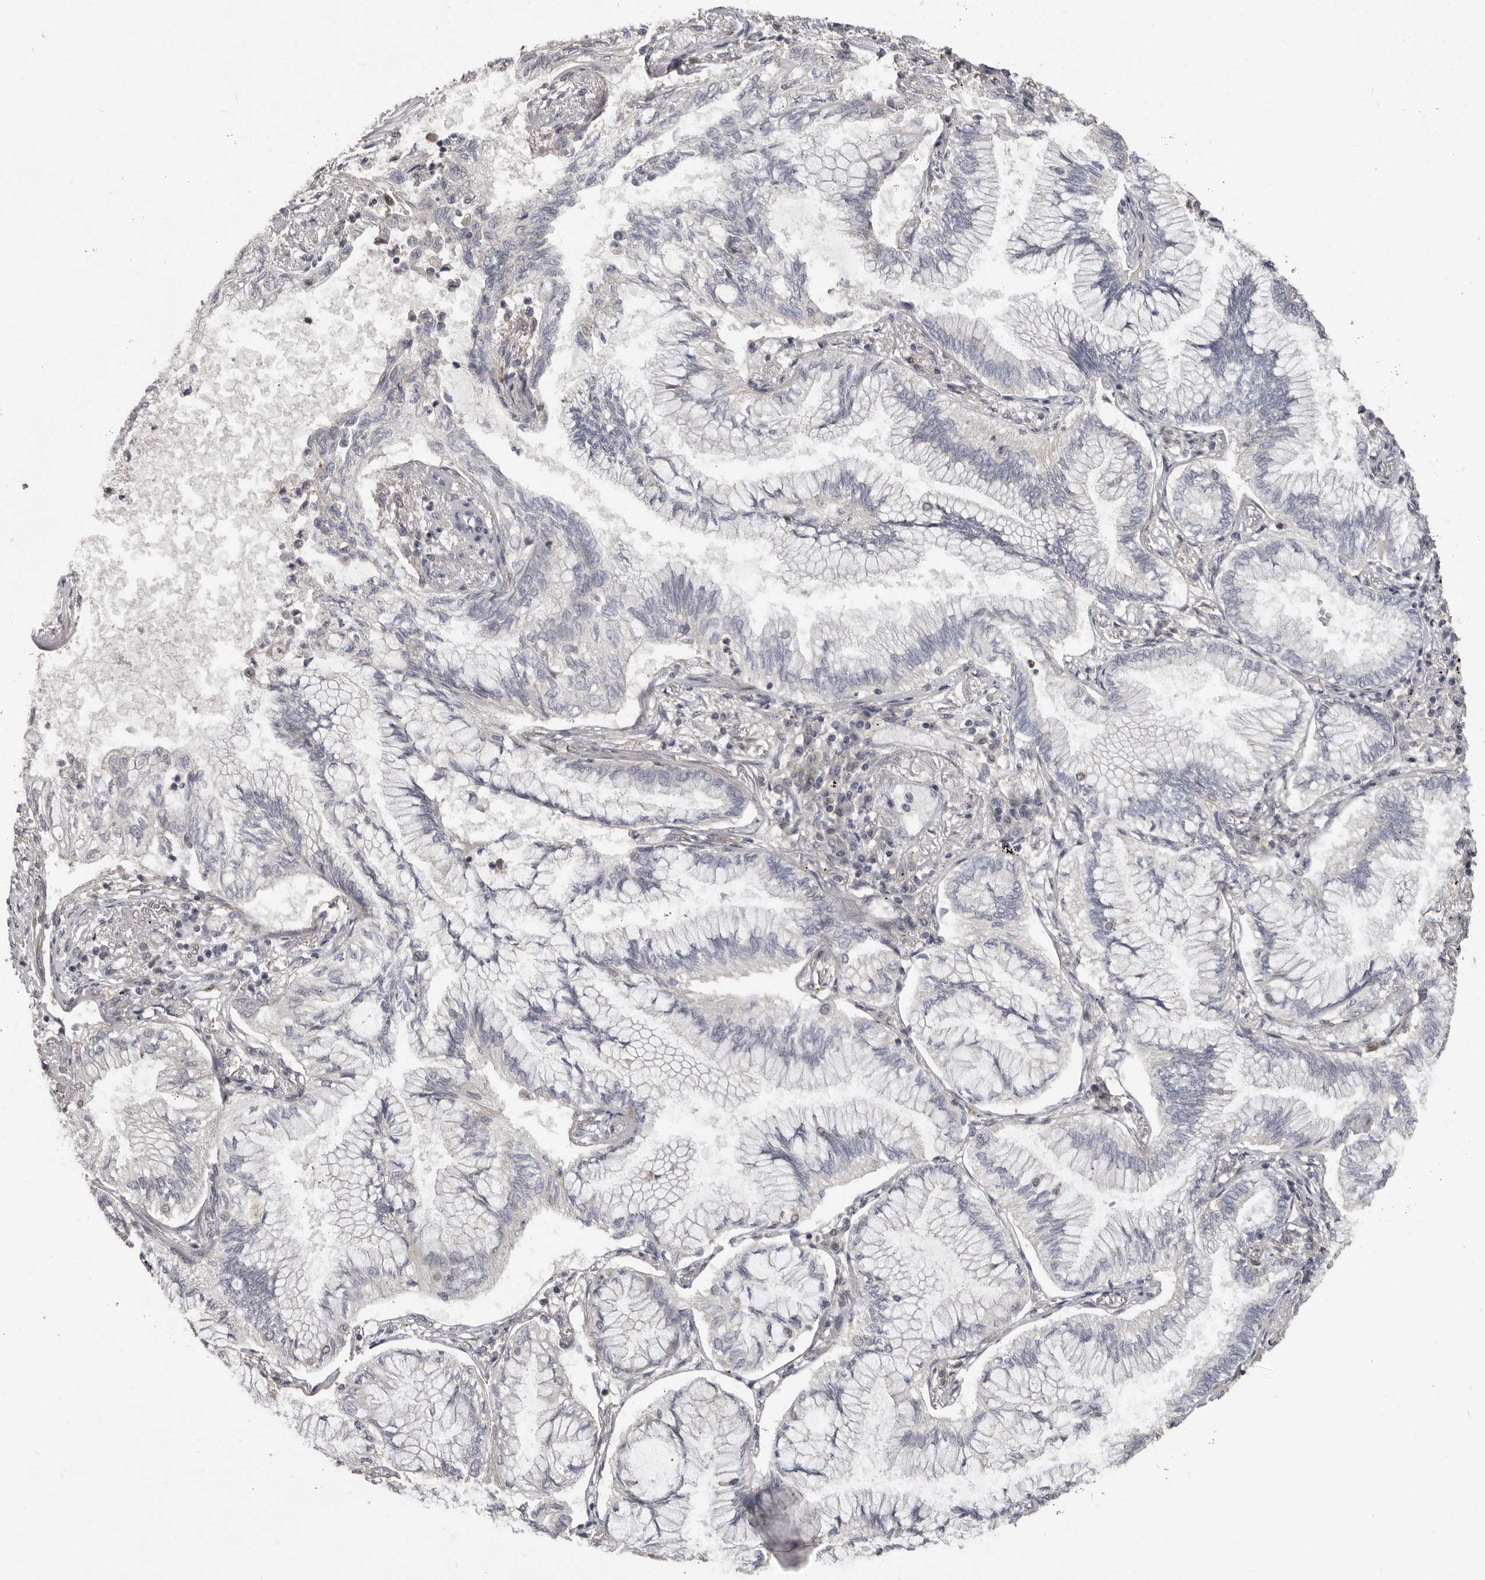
{"staining": {"intensity": "moderate", "quantity": "<25%", "location": "nuclear"}, "tissue": "bronchus", "cell_type": "Respiratory epithelial cells", "image_type": "normal", "snomed": [{"axis": "morphology", "description": "Normal tissue, NOS"}, {"axis": "morphology", "description": "Adenocarcinoma, NOS"}, {"axis": "topography", "description": "Bronchus"}, {"axis": "topography", "description": "Lung"}], "caption": "DAB (3,3'-diaminobenzidine) immunohistochemical staining of normal bronchus shows moderate nuclear protein expression in about <25% of respiratory epithelial cells.", "gene": "SRCAP", "patient": {"sex": "female", "age": 70}}